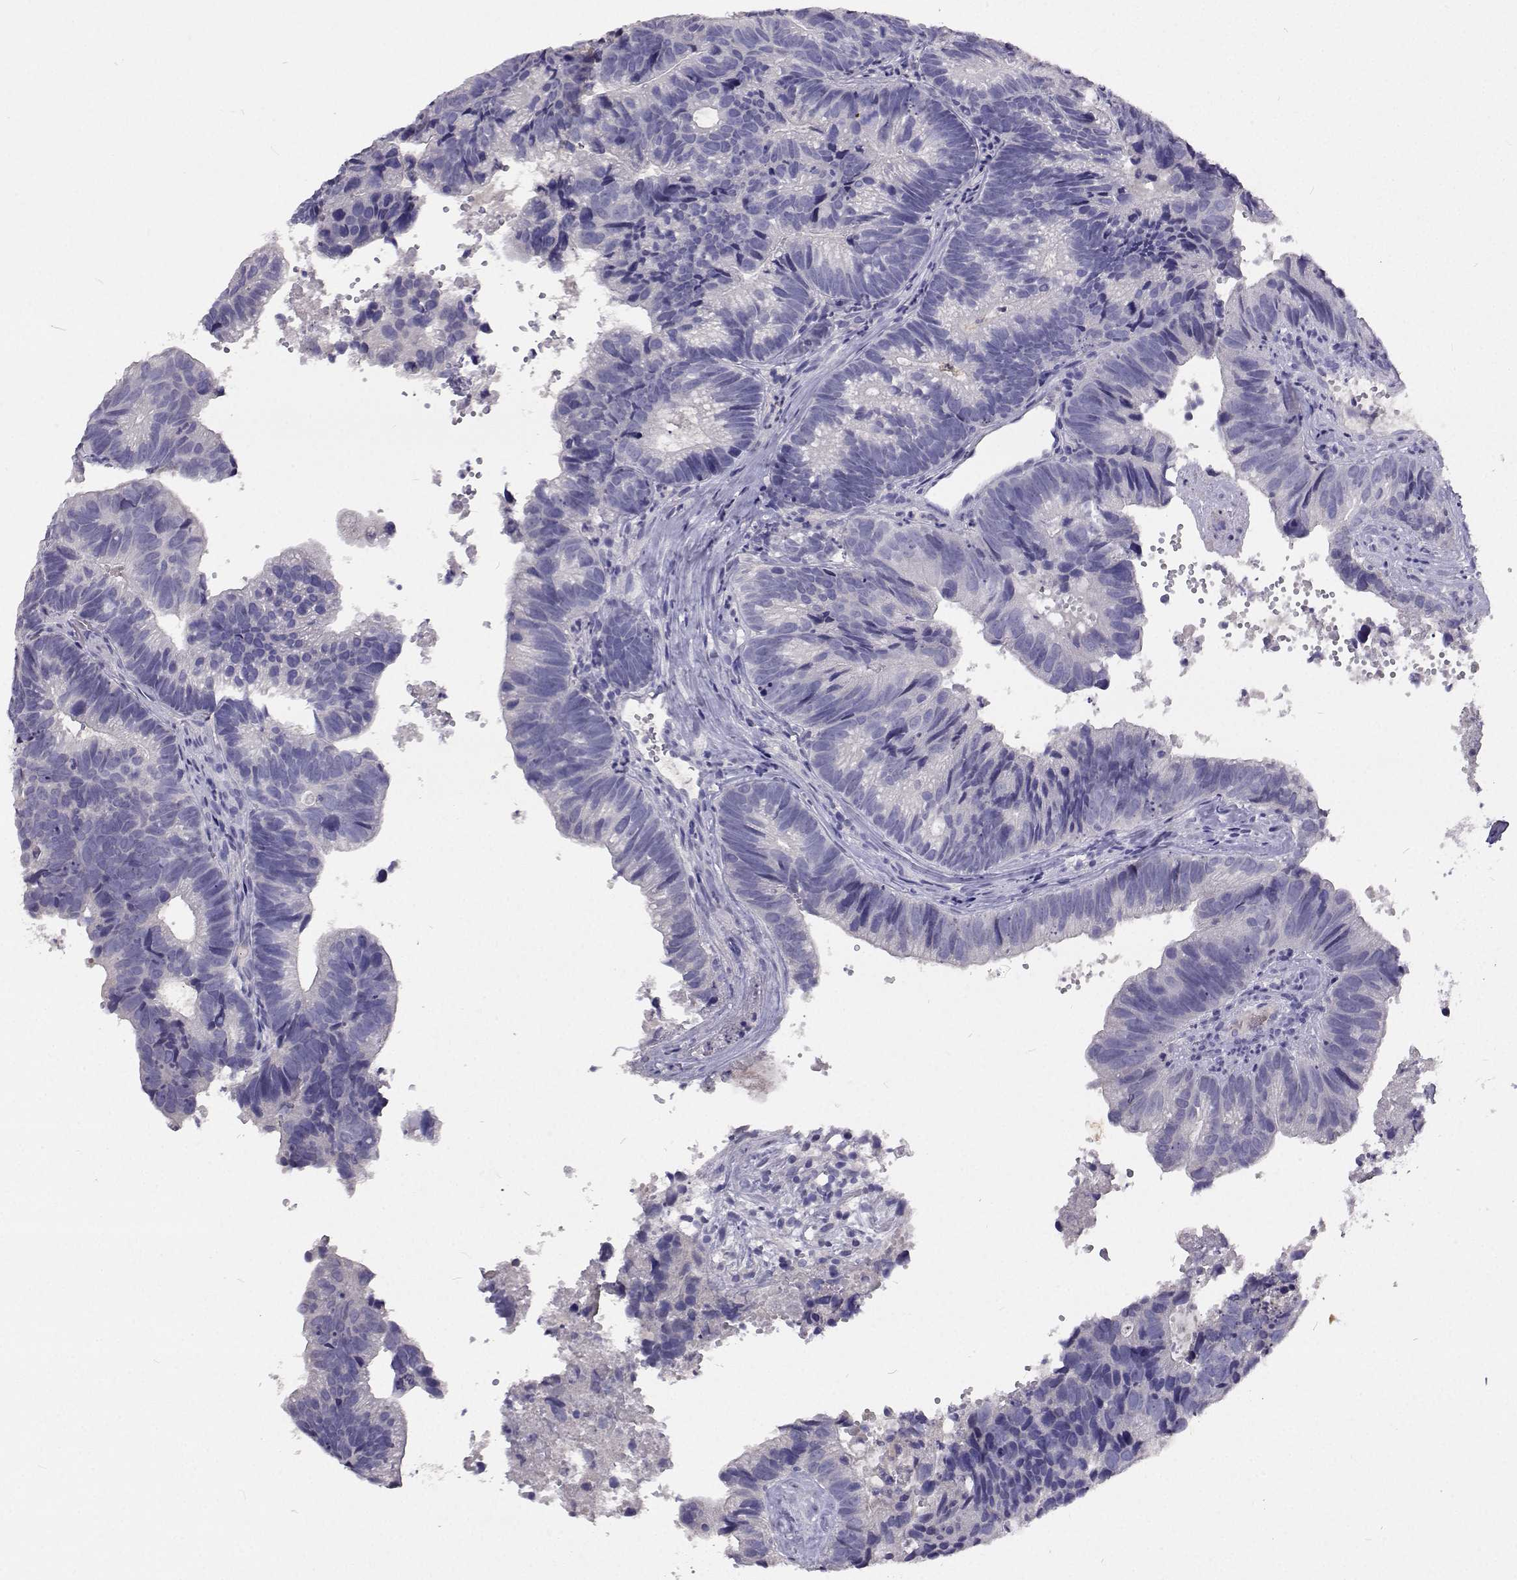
{"staining": {"intensity": "negative", "quantity": "none", "location": "none"}, "tissue": "head and neck cancer", "cell_type": "Tumor cells", "image_type": "cancer", "snomed": [{"axis": "morphology", "description": "Adenocarcinoma, NOS"}, {"axis": "topography", "description": "Head-Neck"}], "caption": "Head and neck cancer stained for a protein using immunohistochemistry reveals no positivity tumor cells.", "gene": "CFAP44", "patient": {"sex": "male", "age": 62}}